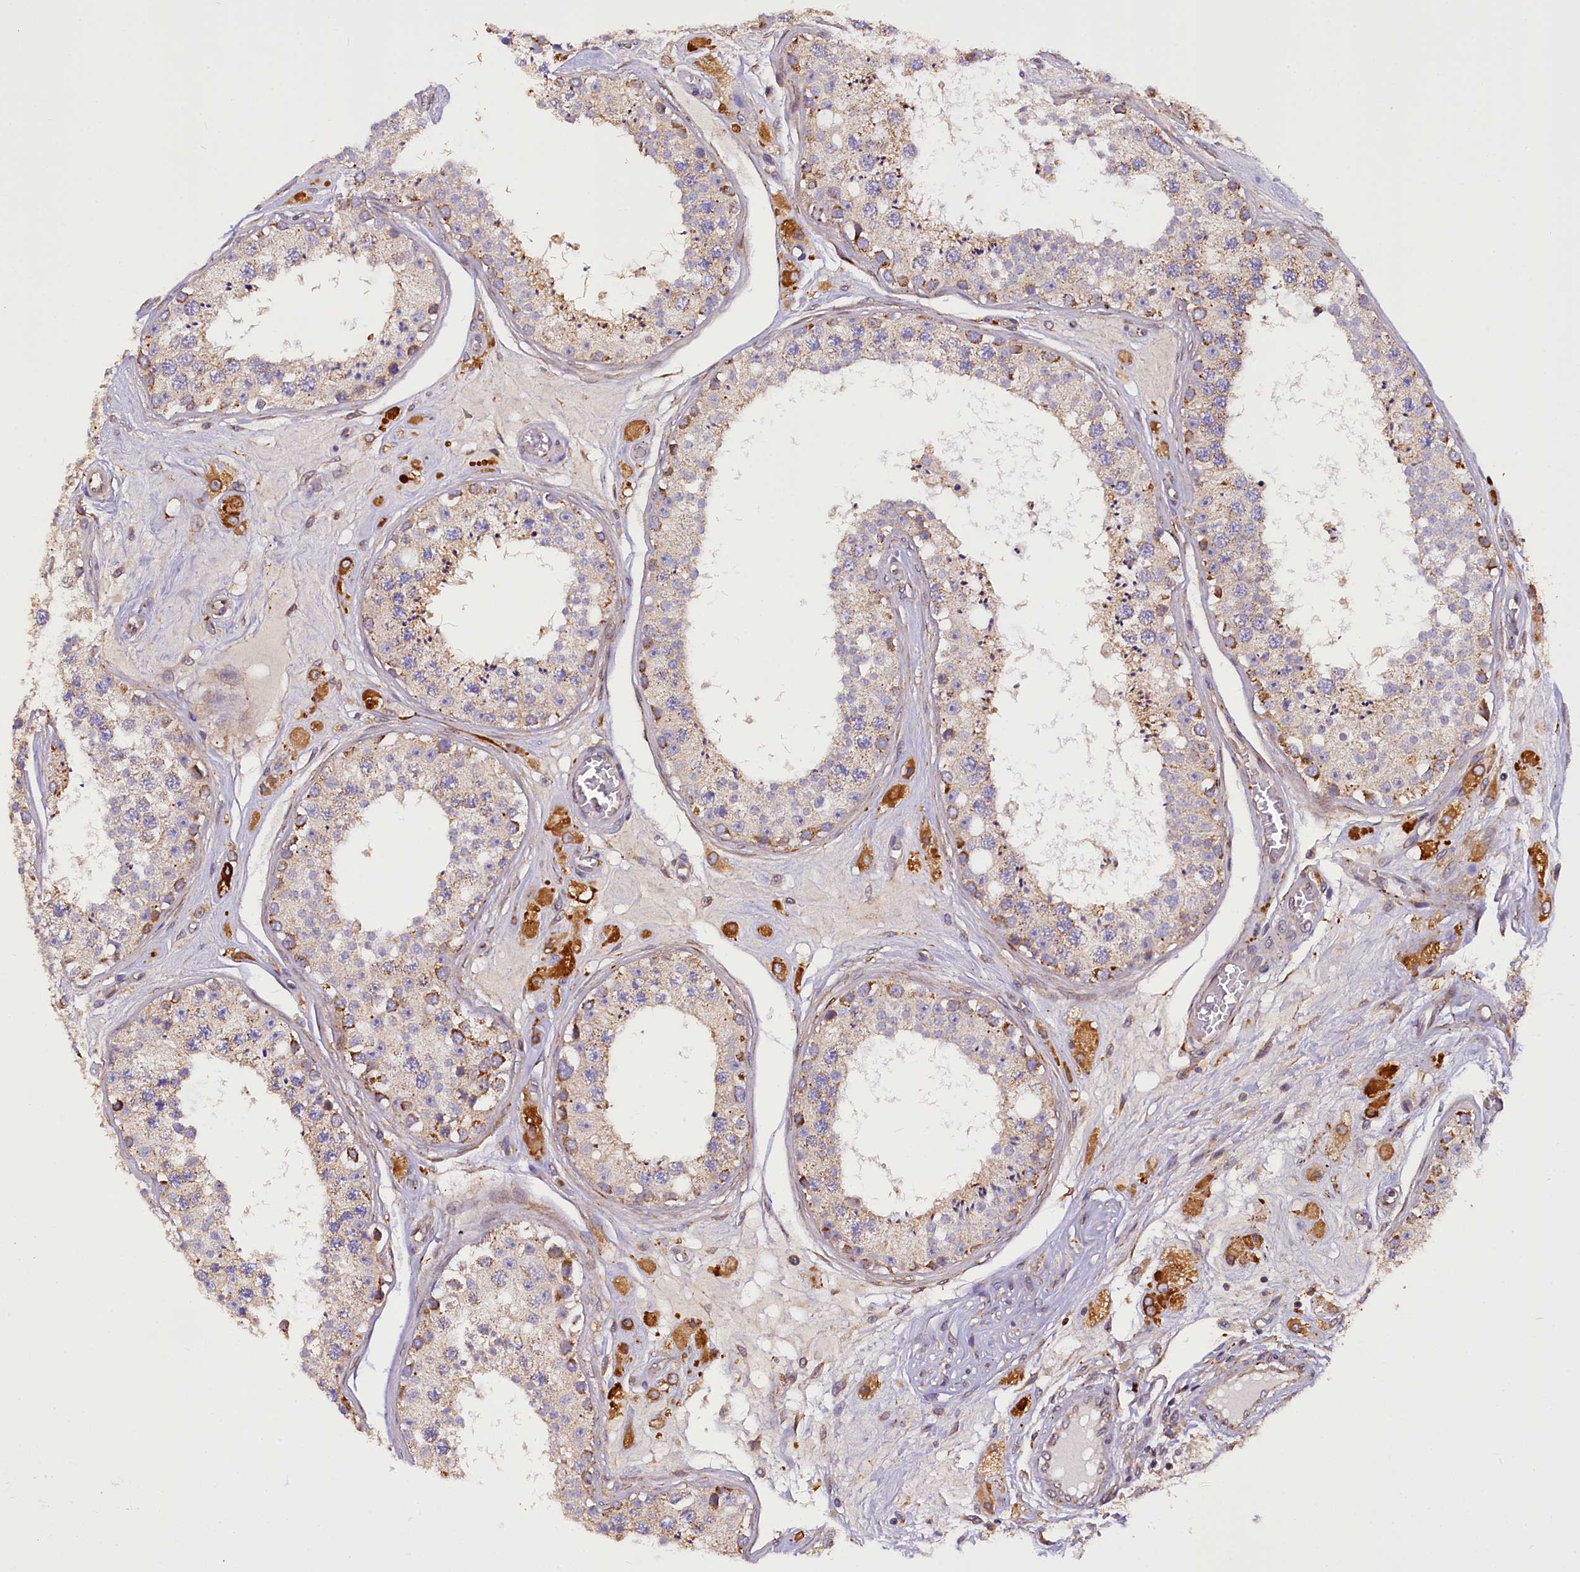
{"staining": {"intensity": "moderate", "quantity": "25%-75%", "location": "cytoplasmic/membranous"}, "tissue": "testis", "cell_type": "Cells in seminiferous ducts", "image_type": "normal", "snomed": [{"axis": "morphology", "description": "Normal tissue, NOS"}, {"axis": "topography", "description": "Testis"}], "caption": "Immunohistochemistry (IHC) image of unremarkable testis: human testis stained using immunohistochemistry (IHC) demonstrates medium levels of moderate protein expression localized specifically in the cytoplasmic/membranous of cells in seminiferous ducts, appearing as a cytoplasmic/membranous brown color.", "gene": "SUPV3L1", "patient": {"sex": "male", "age": 25}}